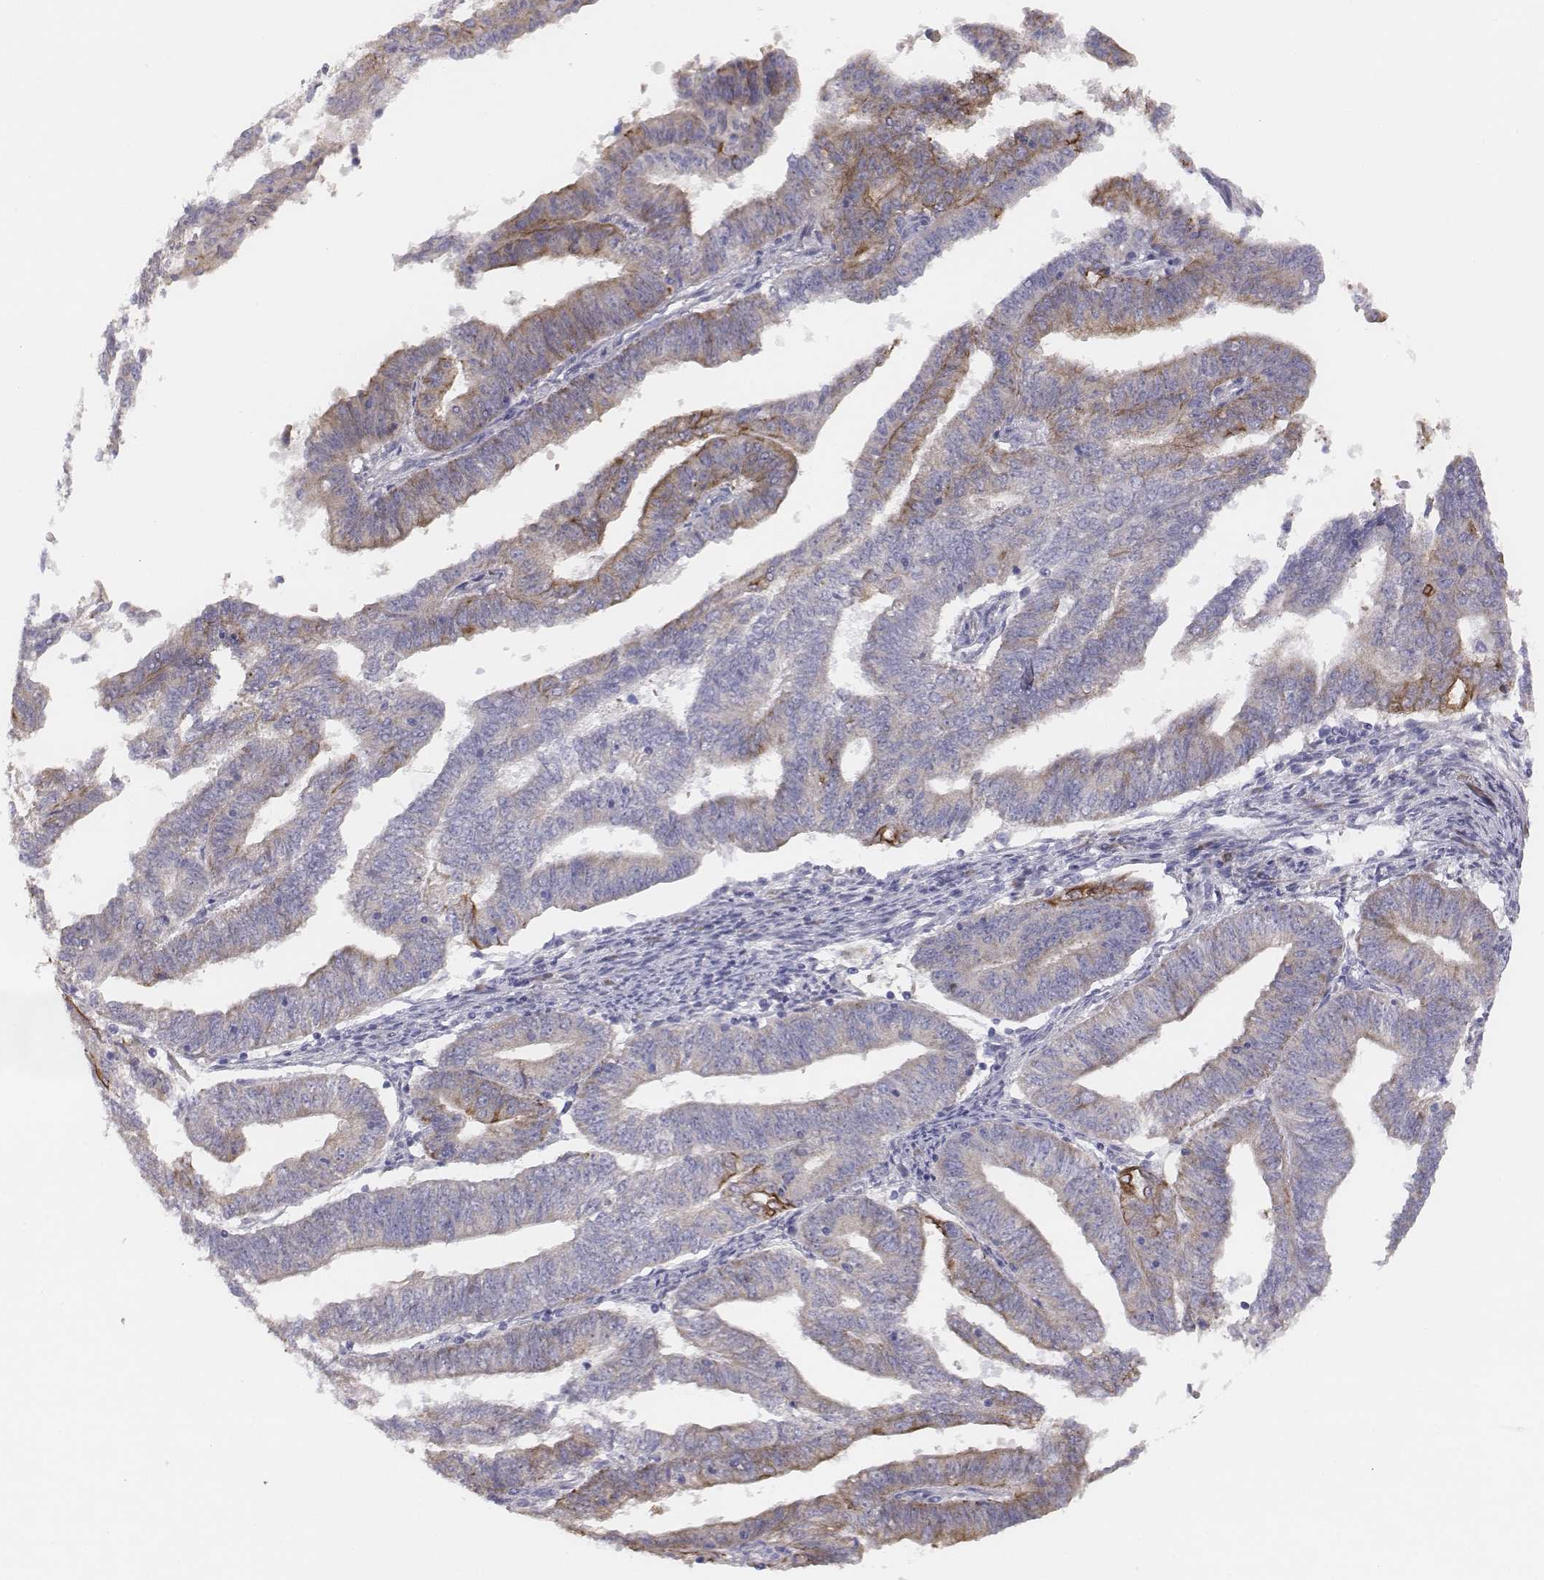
{"staining": {"intensity": "moderate", "quantity": "<25%", "location": "cytoplasmic/membranous"}, "tissue": "endometrial cancer", "cell_type": "Tumor cells", "image_type": "cancer", "snomed": [{"axis": "morphology", "description": "Adenocarcinoma, NOS"}, {"axis": "topography", "description": "Endometrium"}], "caption": "Human endometrial adenocarcinoma stained for a protein (brown) exhibits moderate cytoplasmic/membranous positive positivity in approximately <25% of tumor cells.", "gene": "CHST14", "patient": {"sex": "female", "age": 82}}